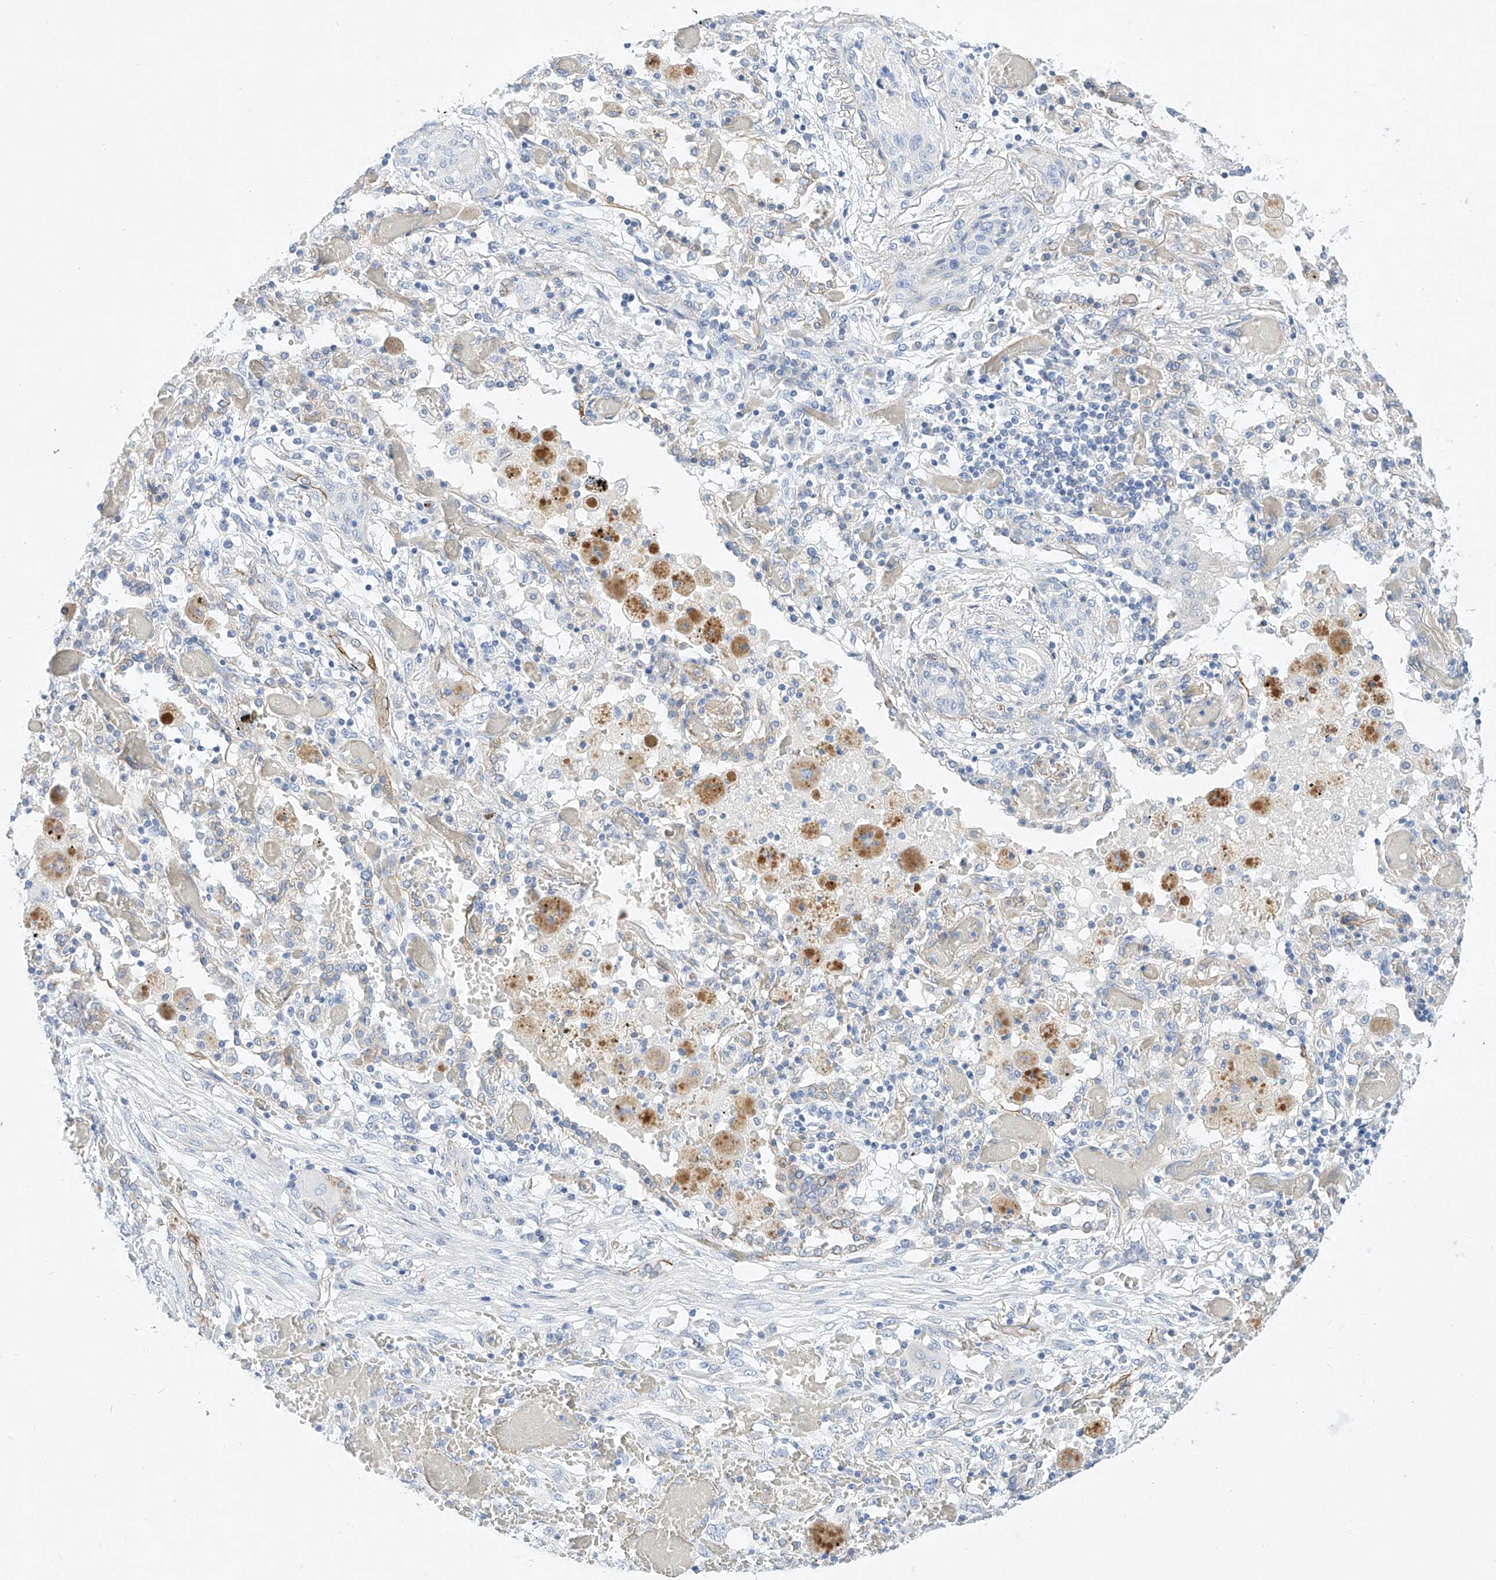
{"staining": {"intensity": "negative", "quantity": "none", "location": "none"}, "tissue": "lung cancer", "cell_type": "Tumor cells", "image_type": "cancer", "snomed": [{"axis": "morphology", "description": "Squamous cell carcinoma, NOS"}, {"axis": "topography", "description": "Lung"}], "caption": "This is an immunohistochemistry (IHC) micrograph of lung squamous cell carcinoma. There is no expression in tumor cells.", "gene": "SBSPON", "patient": {"sex": "female", "age": 47}}